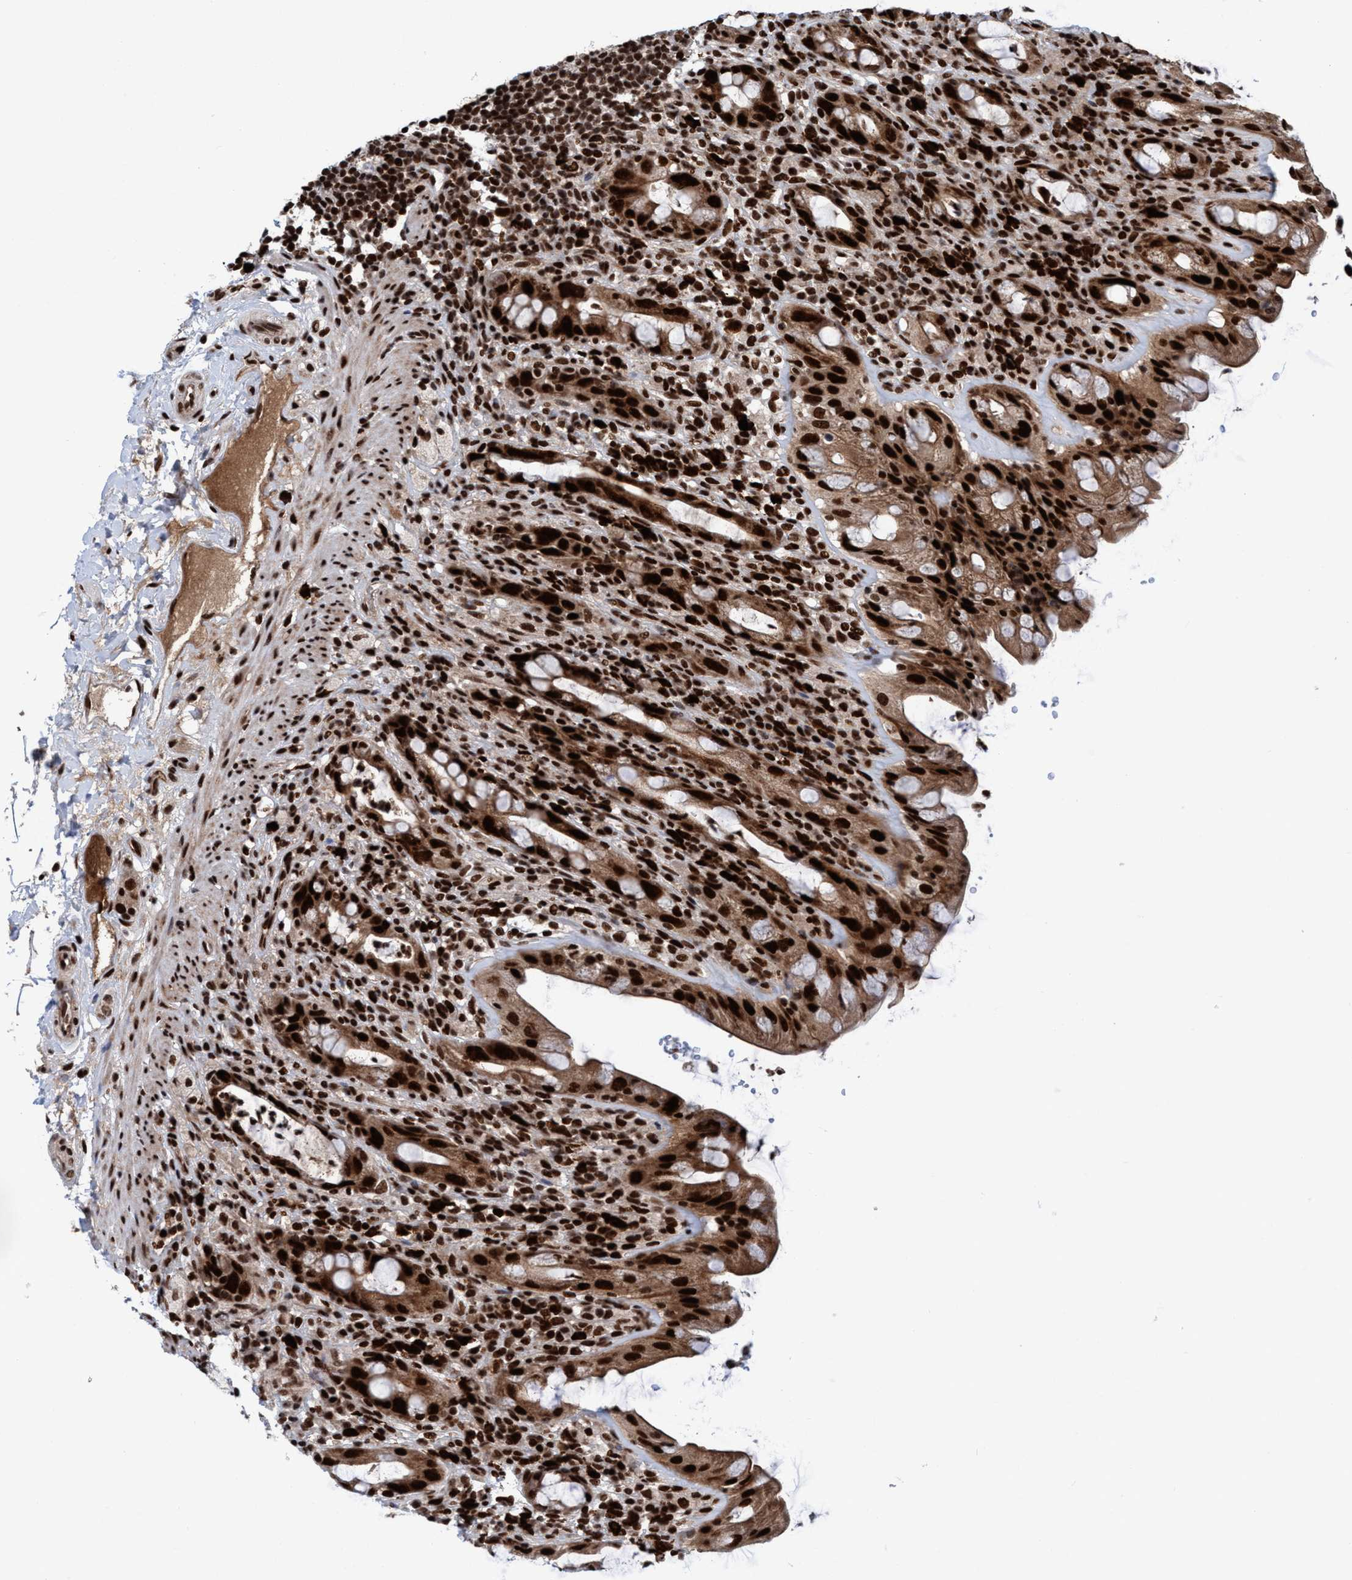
{"staining": {"intensity": "strong", "quantity": ">75%", "location": "cytoplasmic/membranous,nuclear"}, "tissue": "rectum", "cell_type": "Glandular cells", "image_type": "normal", "snomed": [{"axis": "morphology", "description": "Normal tissue, NOS"}, {"axis": "topography", "description": "Rectum"}], "caption": "The micrograph displays staining of normal rectum, revealing strong cytoplasmic/membranous,nuclear protein expression (brown color) within glandular cells. The staining was performed using DAB, with brown indicating positive protein expression. Nuclei are stained blue with hematoxylin.", "gene": "TOPBP1", "patient": {"sex": "male", "age": 44}}